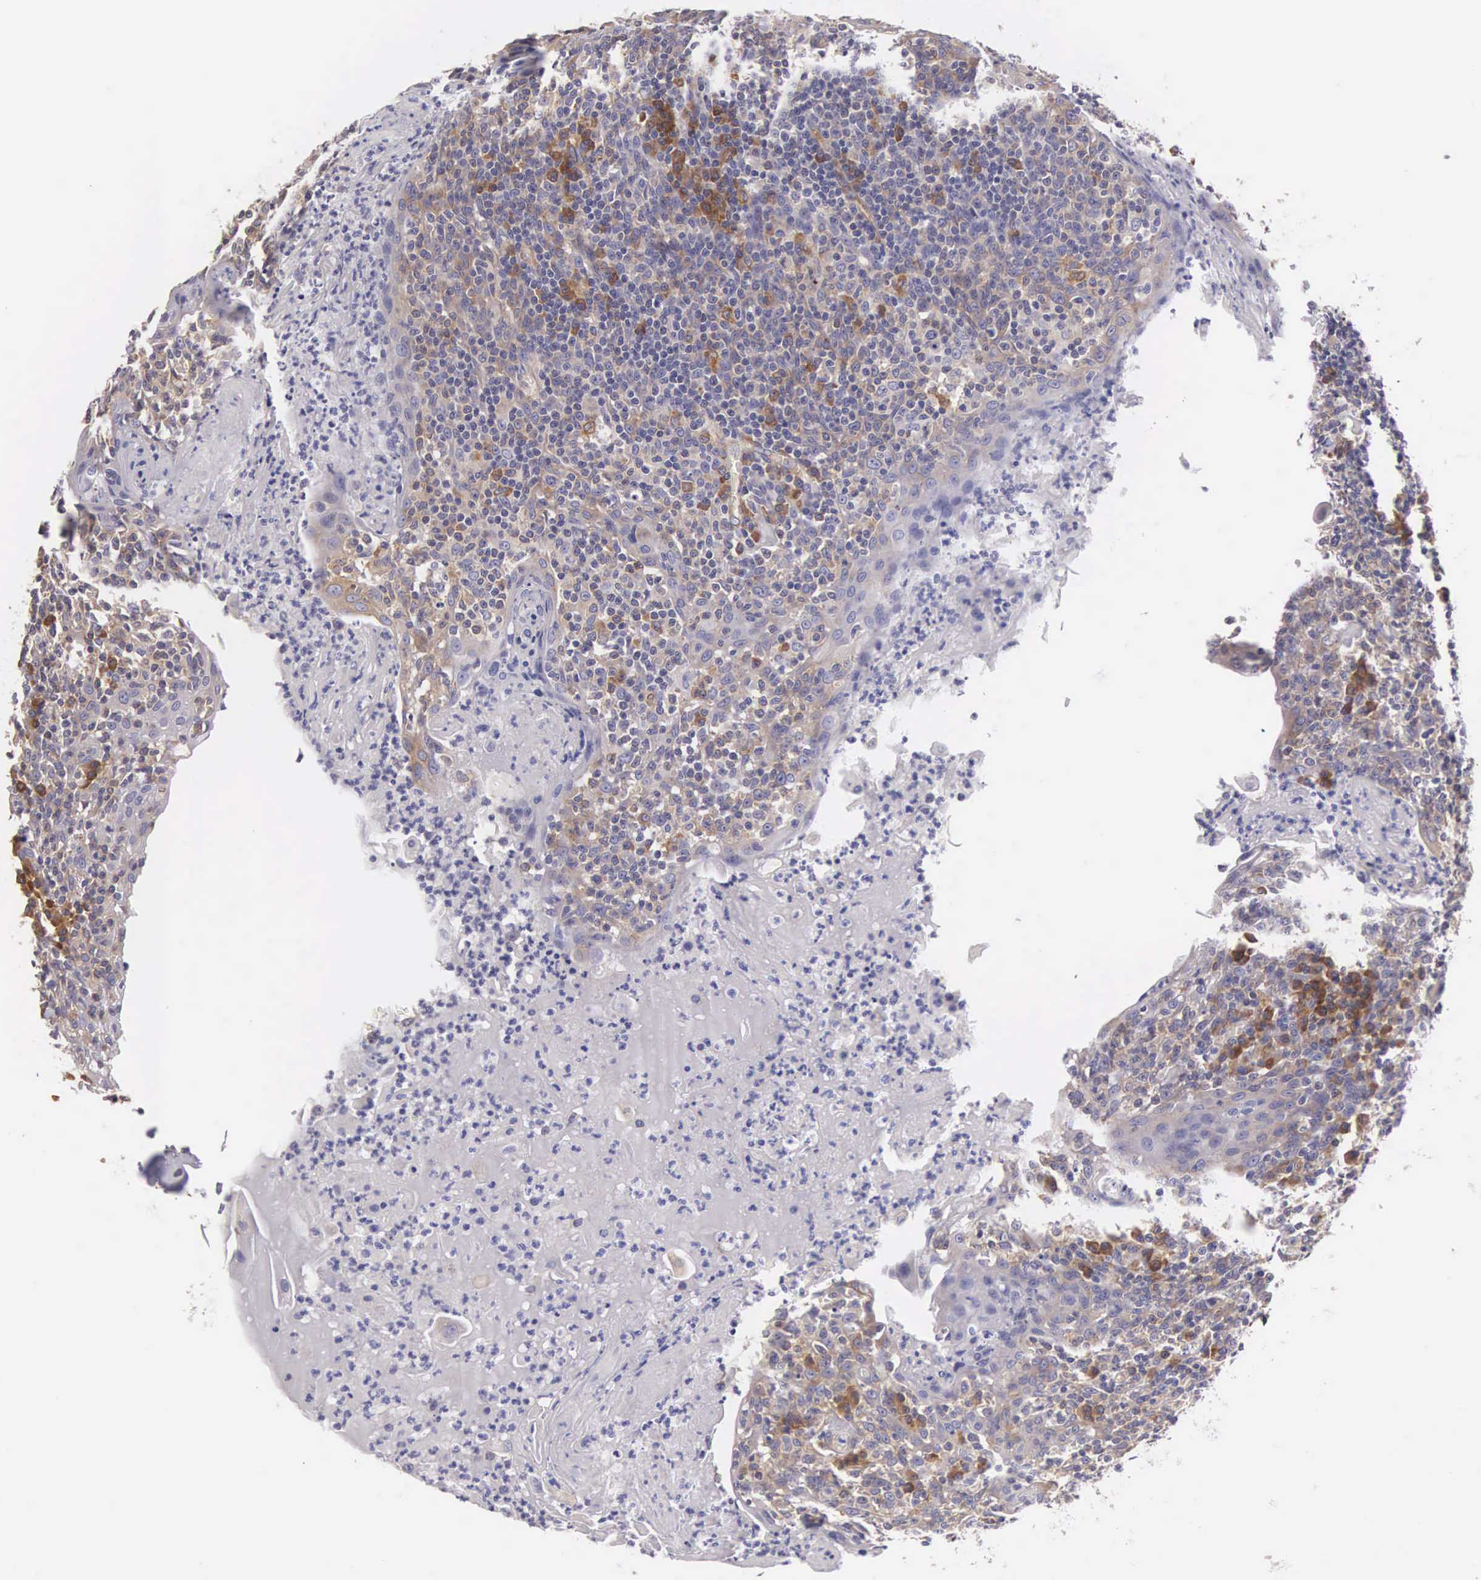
{"staining": {"intensity": "moderate", "quantity": "<25%", "location": "cytoplasmic/membranous"}, "tissue": "tonsil", "cell_type": "Non-germinal center cells", "image_type": "normal", "snomed": [{"axis": "morphology", "description": "Normal tissue, NOS"}, {"axis": "topography", "description": "Tonsil"}], "caption": "This photomicrograph shows immunohistochemistry staining of benign tonsil, with low moderate cytoplasmic/membranous expression in about <25% of non-germinal center cells.", "gene": "OSBPL3", "patient": {"sex": "male", "age": 6}}